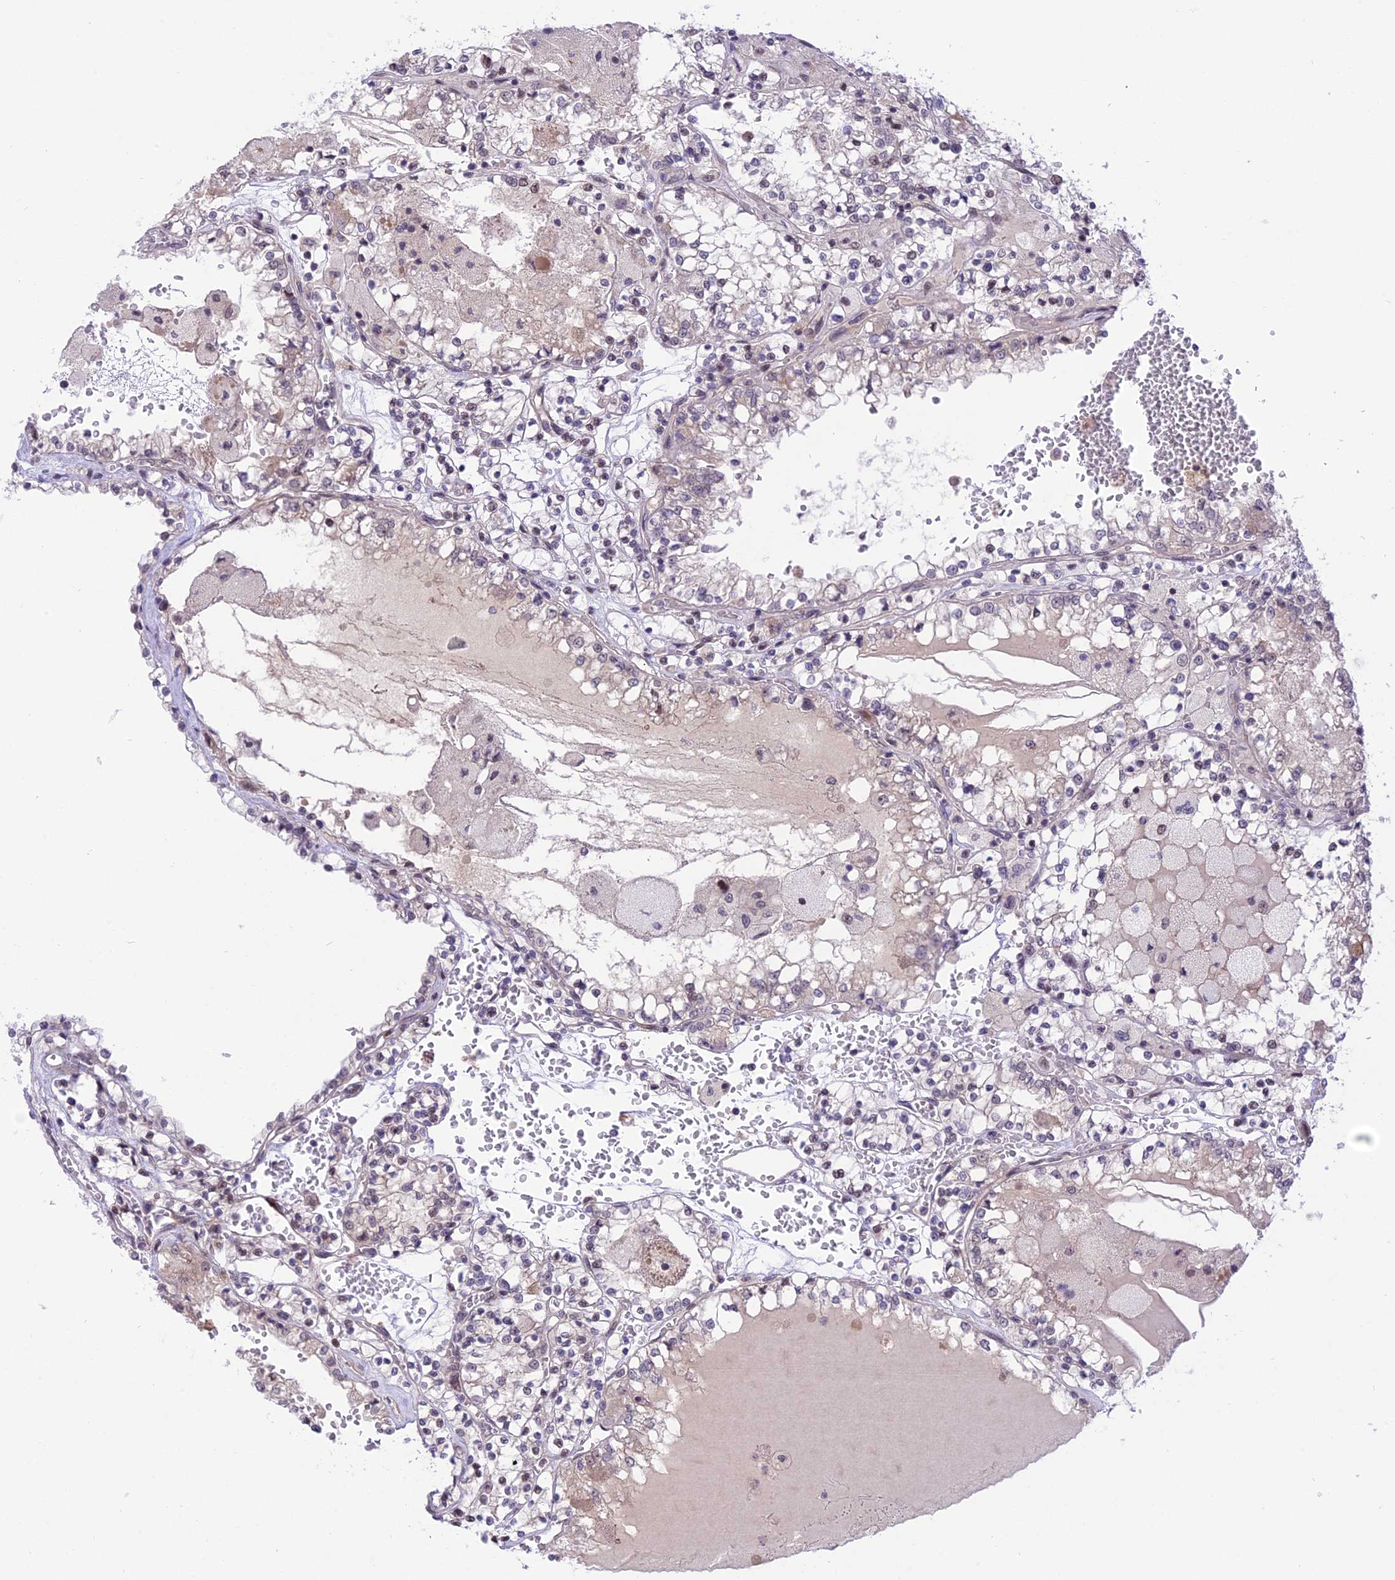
{"staining": {"intensity": "negative", "quantity": "none", "location": "none"}, "tissue": "renal cancer", "cell_type": "Tumor cells", "image_type": "cancer", "snomed": [{"axis": "morphology", "description": "Adenocarcinoma, NOS"}, {"axis": "topography", "description": "Kidney"}], "caption": "This is an immunohistochemistry (IHC) image of human adenocarcinoma (renal). There is no expression in tumor cells.", "gene": "ZNF837", "patient": {"sex": "female", "age": 56}}